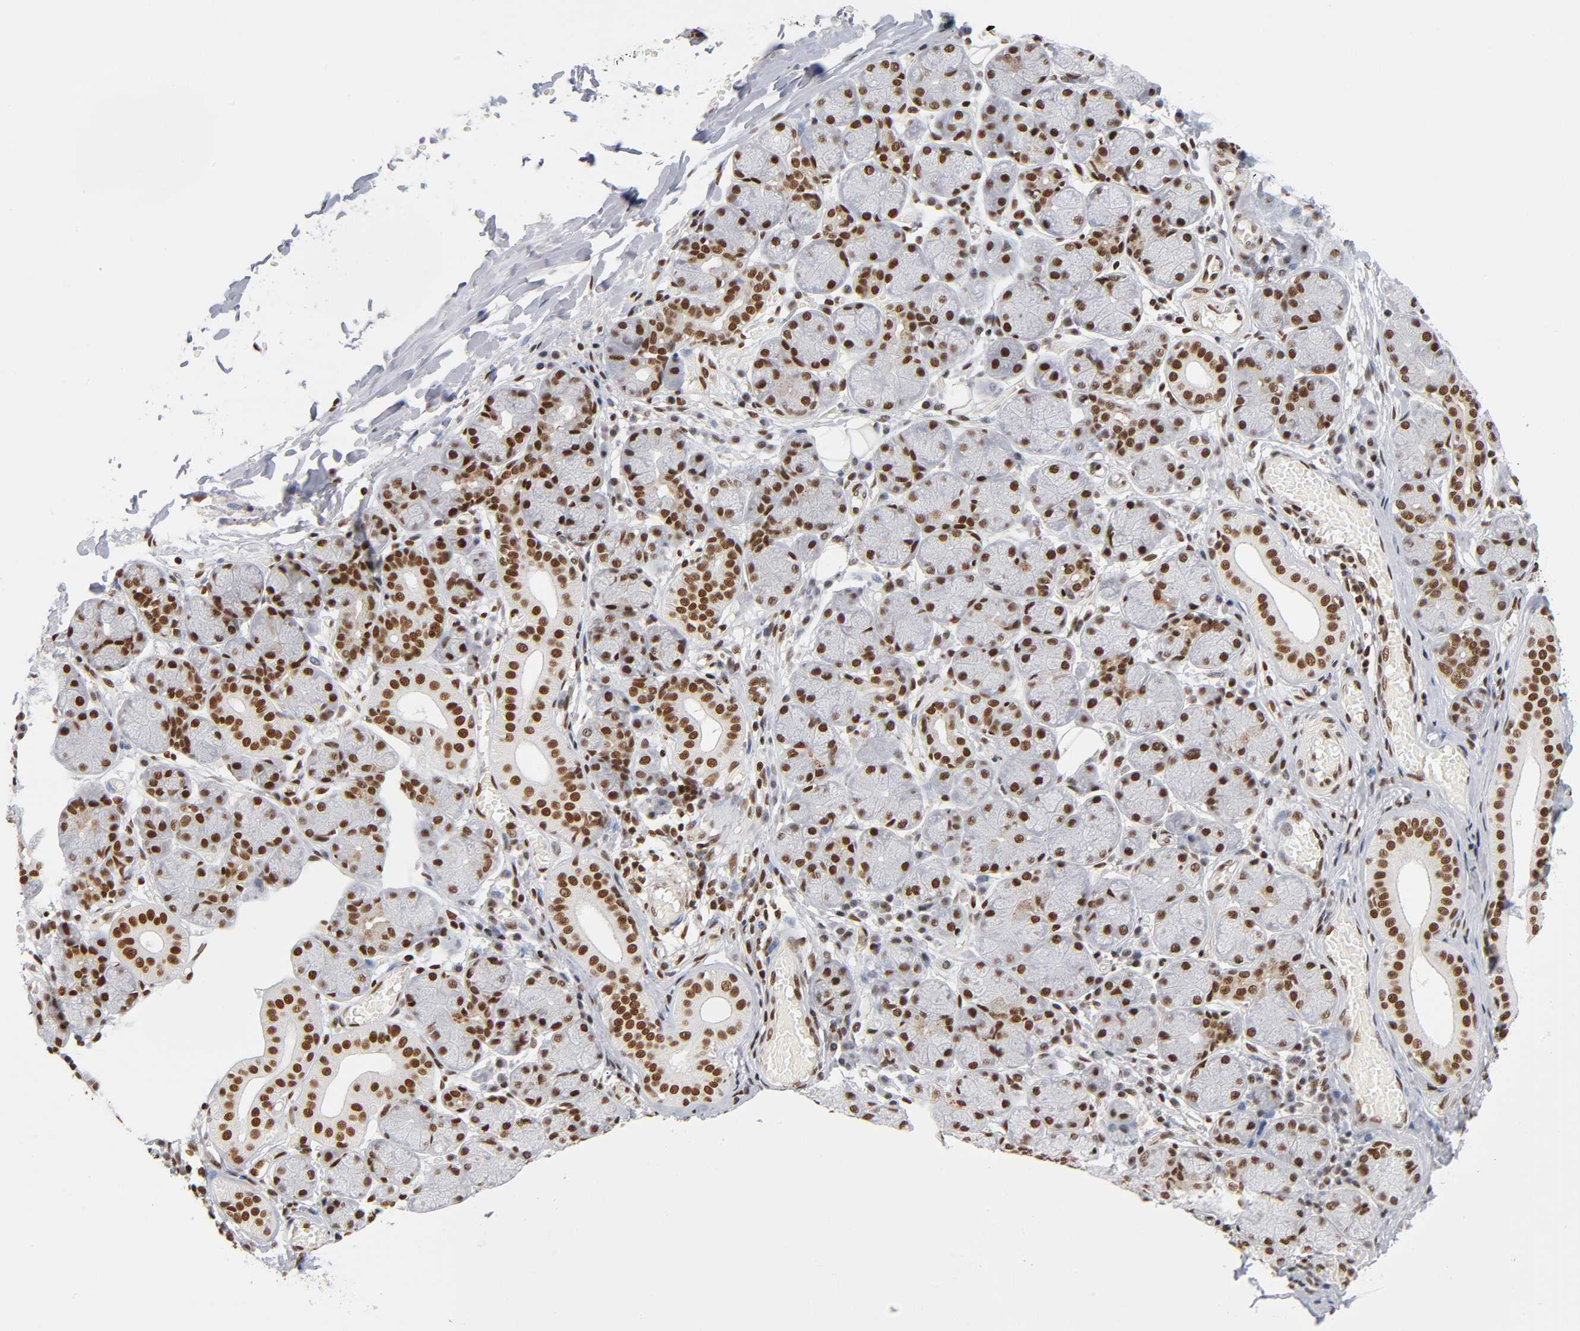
{"staining": {"intensity": "strong", "quantity": ">75%", "location": "nuclear"}, "tissue": "salivary gland", "cell_type": "Glandular cells", "image_type": "normal", "snomed": [{"axis": "morphology", "description": "Normal tissue, NOS"}, {"axis": "topography", "description": "Salivary gland"}], "caption": "A high amount of strong nuclear staining is identified in approximately >75% of glandular cells in normal salivary gland. (brown staining indicates protein expression, while blue staining denotes nuclei).", "gene": "ILKAP", "patient": {"sex": "female", "age": 24}}